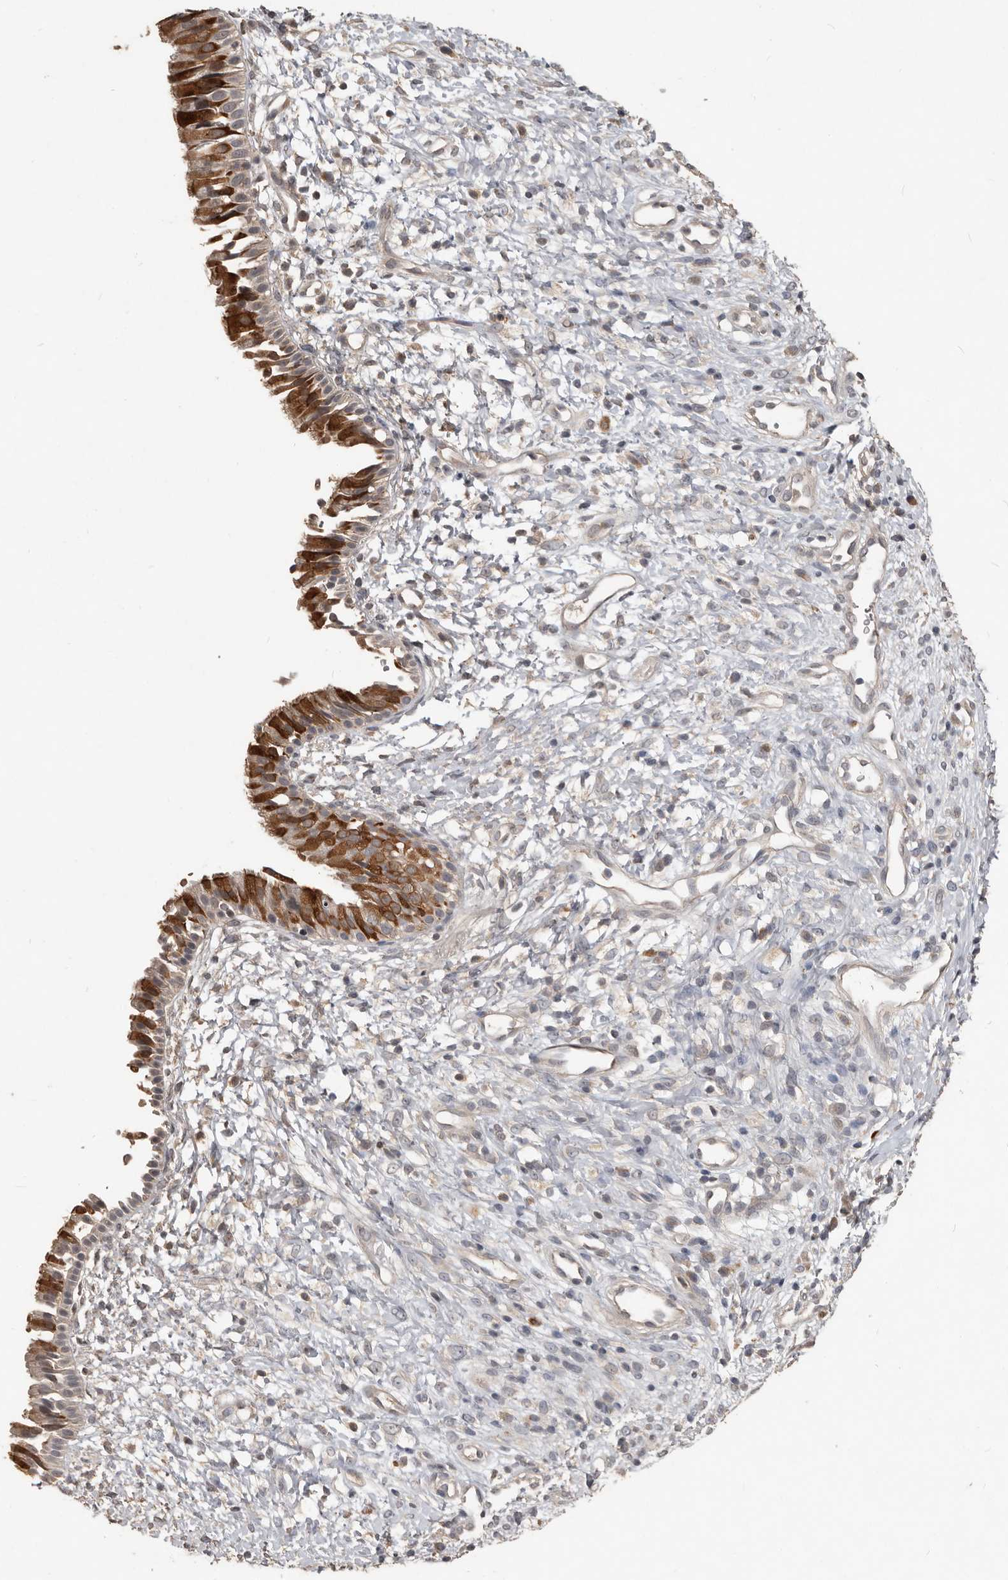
{"staining": {"intensity": "strong", "quantity": "25%-75%", "location": "cytoplasmic/membranous"}, "tissue": "nasopharynx", "cell_type": "Respiratory epithelial cells", "image_type": "normal", "snomed": [{"axis": "morphology", "description": "Normal tissue, NOS"}, {"axis": "topography", "description": "Nasopharynx"}], "caption": "Protein analysis of normal nasopharynx exhibits strong cytoplasmic/membranous staining in about 25%-75% of respiratory epithelial cells.", "gene": "BAMBI", "patient": {"sex": "male", "age": 22}}